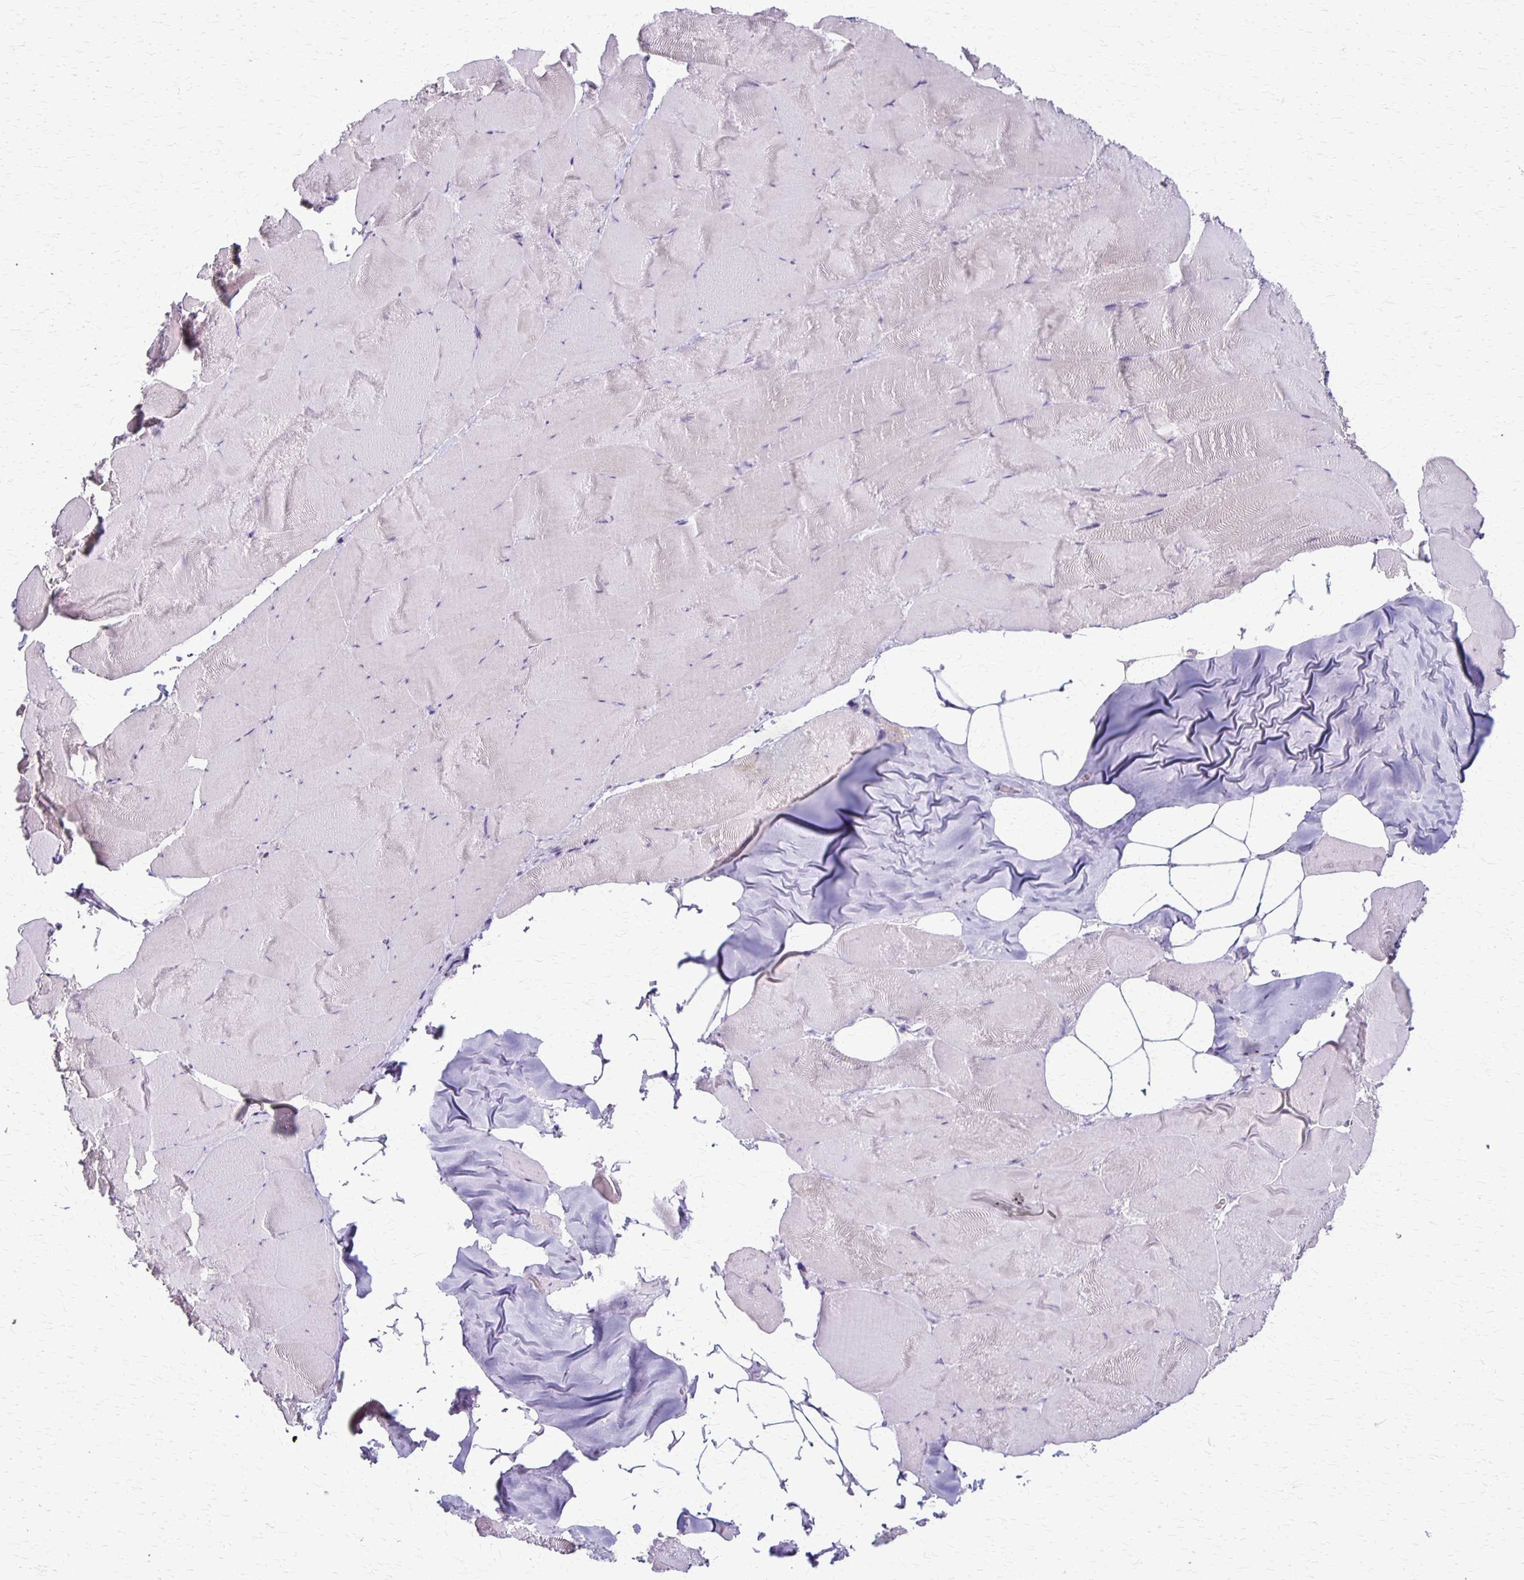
{"staining": {"intensity": "weak", "quantity": "<25%", "location": "cytoplasmic/membranous"}, "tissue": "skeletal muscle", "cell_type": "Myocytes", "image_type": "normal", "snomed": [{"axis": "morphology", "description": "Normal tissue, NOS"}, {"axis": "topography", "description": "Skeletal muscle"}], "caption": "IHC of normal skeletal muscle shows no positivity in myocytes.", "gene": "SLC35E2B", "patient": {"sex": "female", "age": 64}}